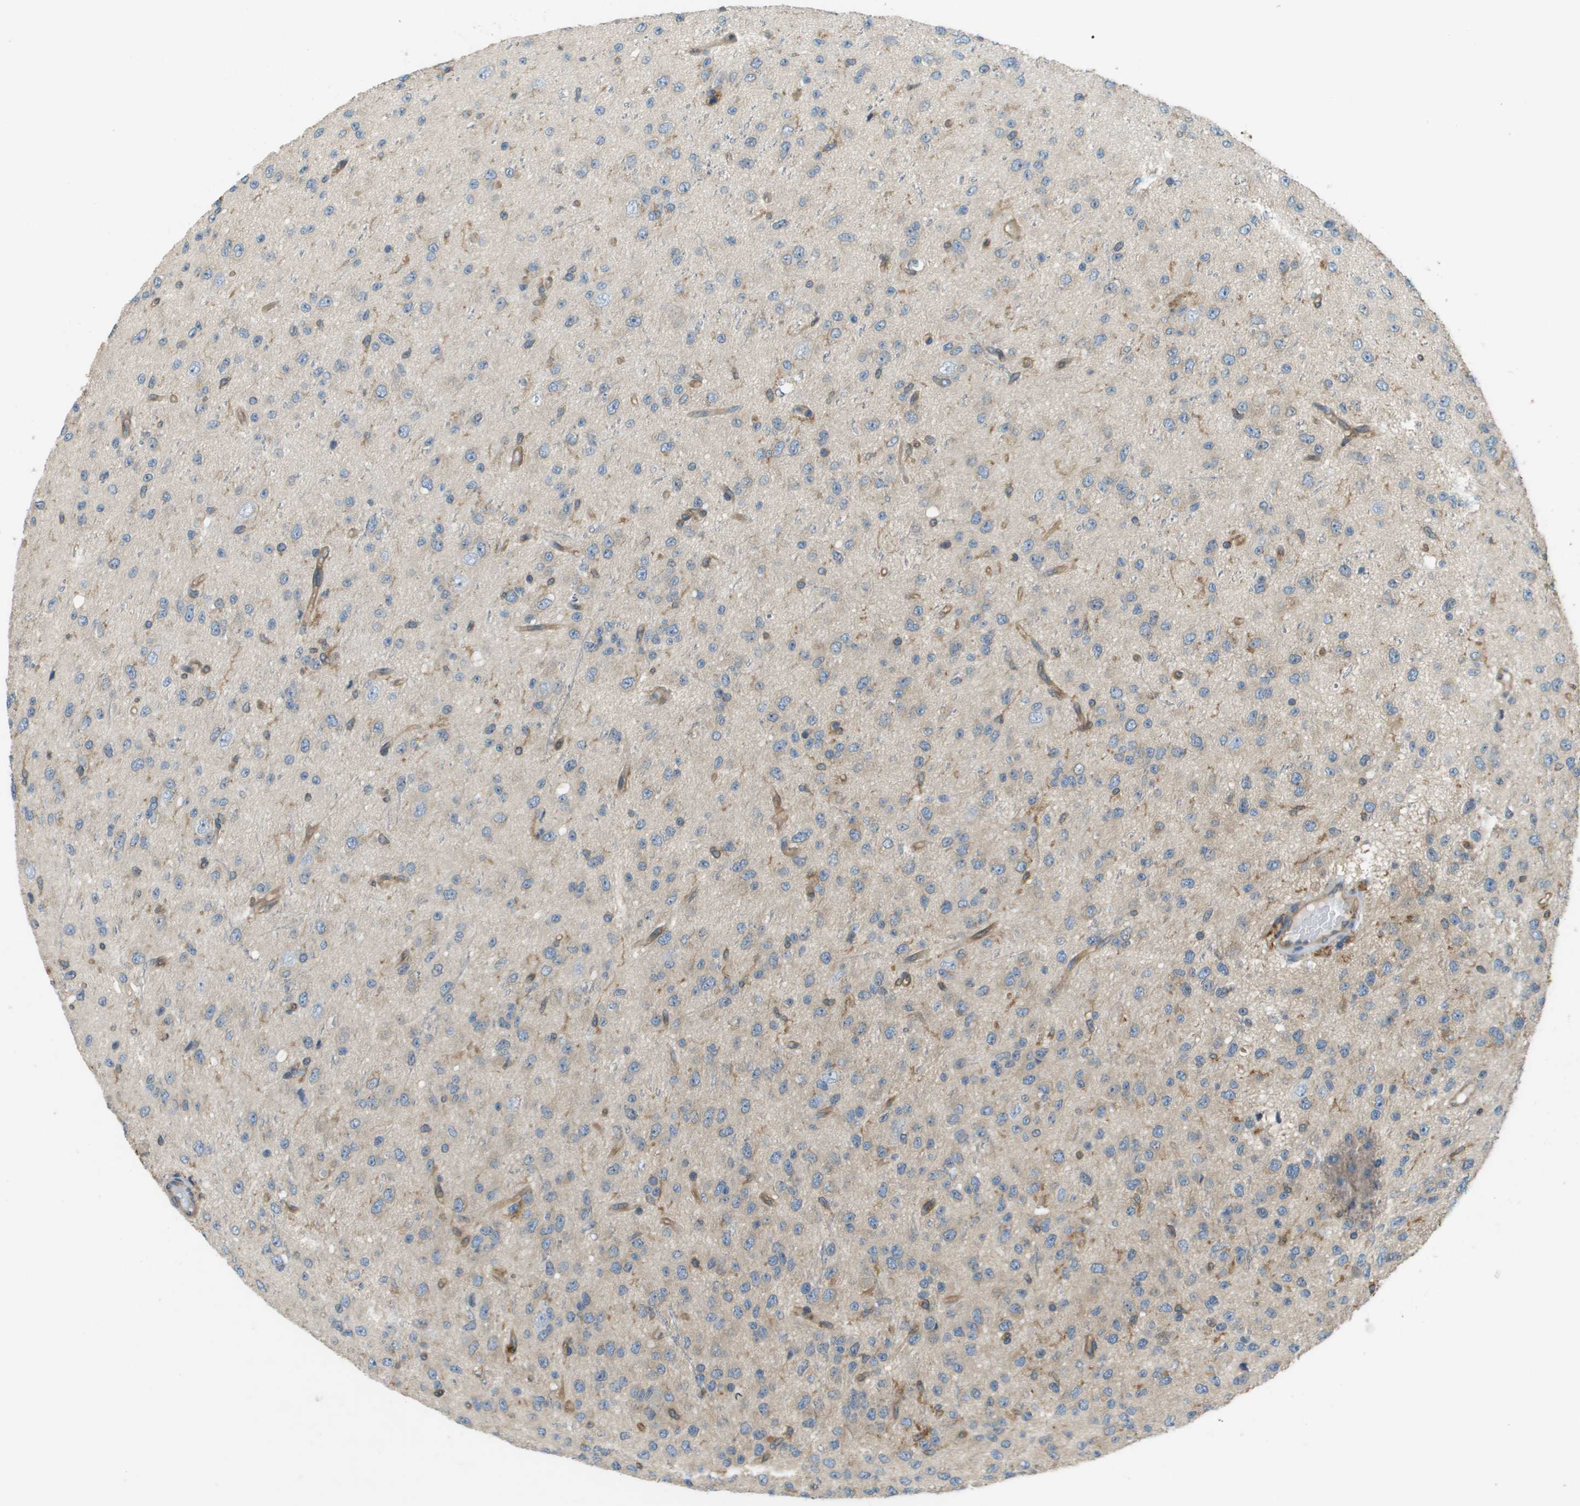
{"staining": {"intensity": "negative", "quantity": "none", "location": "none"}, "tissue": "glioma", "cell_type": "Tumor cells", "image_type": "cancer", "snomed": [{"axis": "morphology", "description": "Glioma, malignant, High grade"}, {"axis": "topography", "description": "pancreas cauda"}], "caption": "Immunohistochemistry photomicrograph of neoplastic tissue: malignant glioma (high-grade) stained with DAB exhibits no significant protein staining in tumor cells. (Stains: DAB immunohistochemistry (IHC) with hematoxylin counter stain, Microscopy: brightfield microscopy at high magnification).", "gene": "CORO1B", "patient": {"sex": "male", "age": 60}}